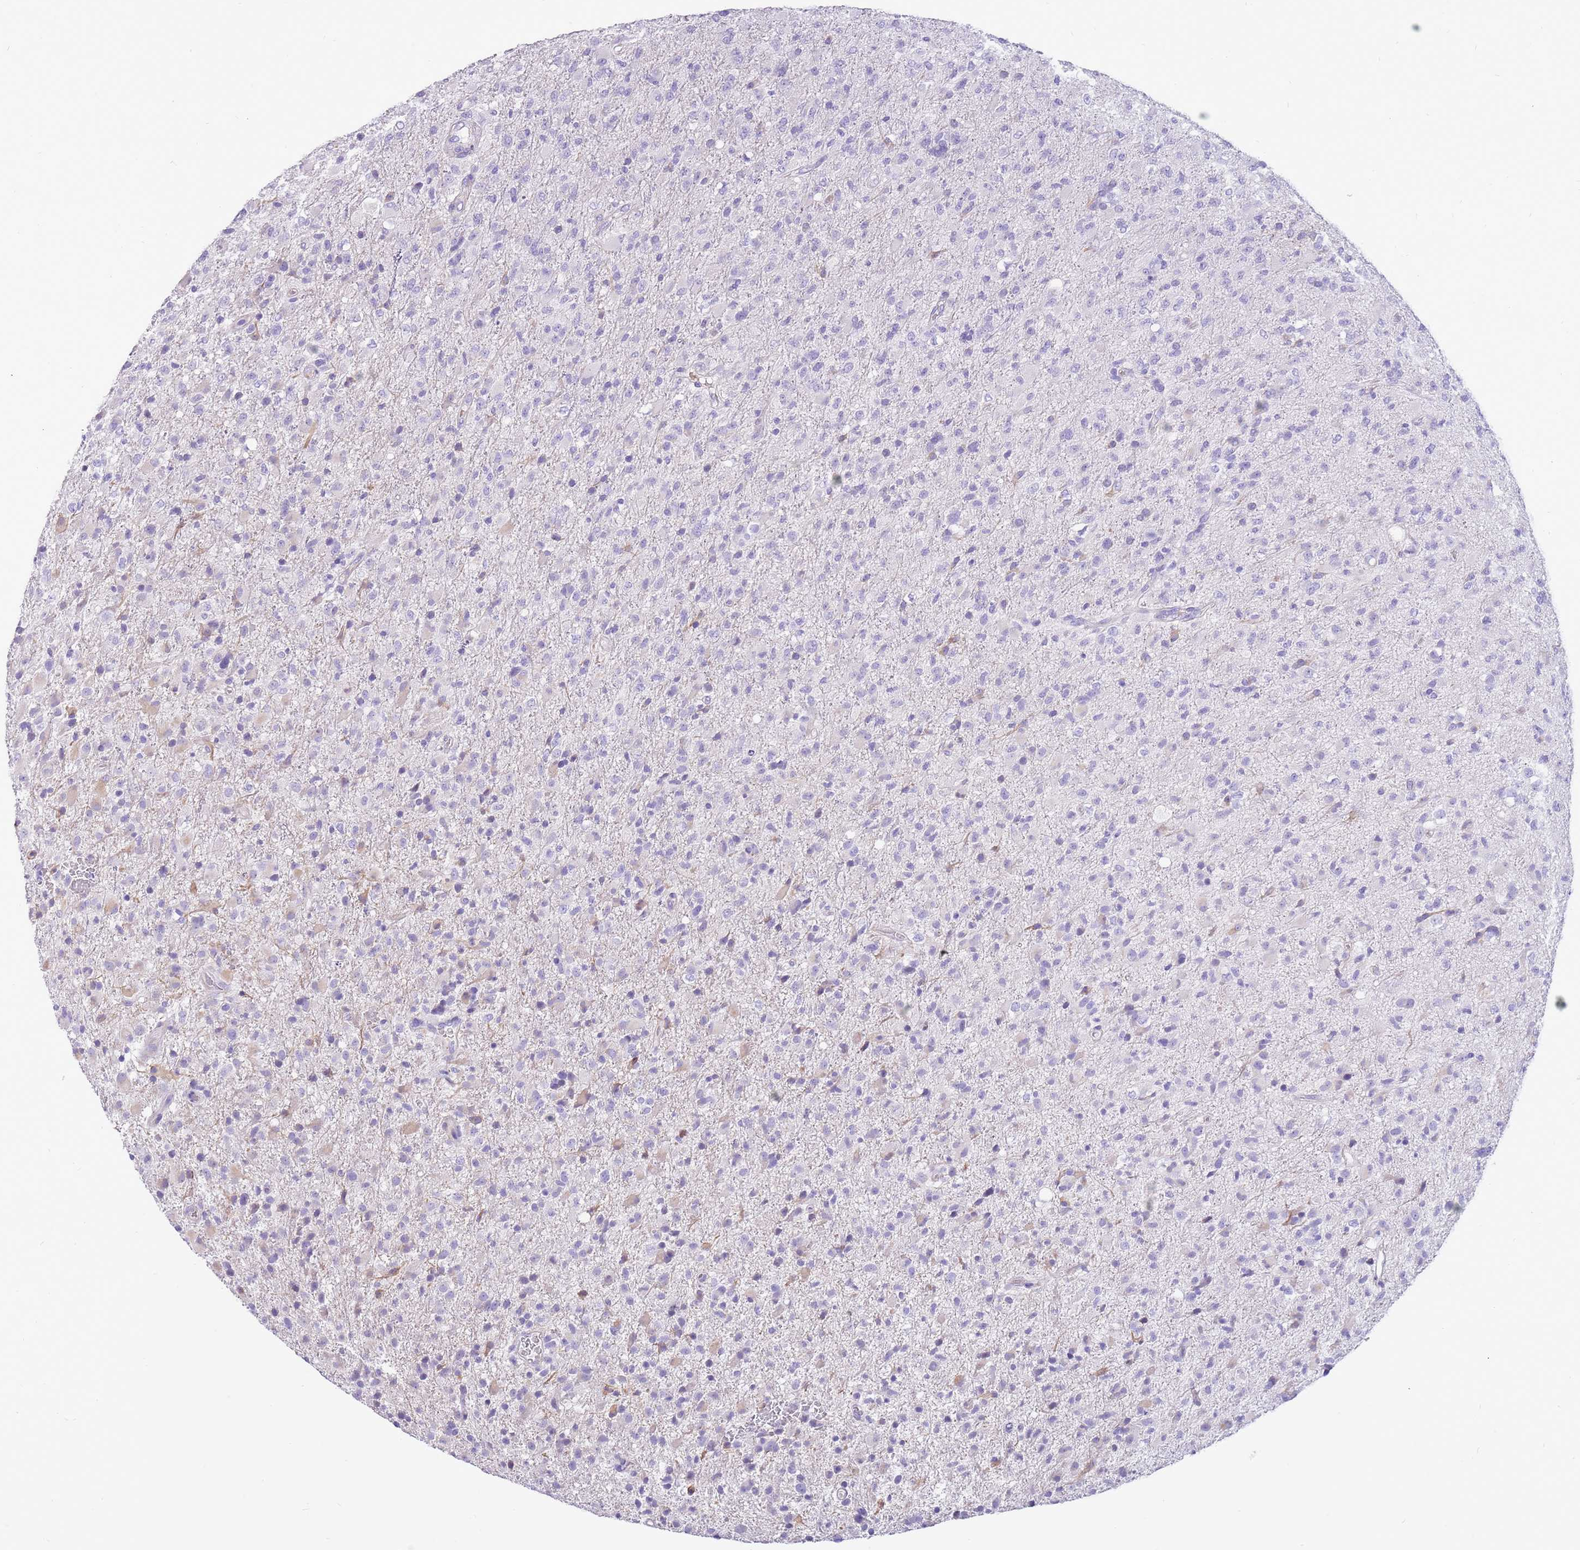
{"staining": {"intensity": "negative", "quantity": "none", "location": "none"}, "tissue": "glioma", "cell_type": "Tumor cells", "image_type": "cancer", "snomed": [{"axis": "morphology", "description": "Glioma, malignant, Low grade"}, {"axis": "topography", "description": "Brain"}], "caption": "Photomicrograph shows no significant protein staining in tumor cells of glioma.", "gene": "KBTBD3", "patient": {"sex": "male", "age": 65}}